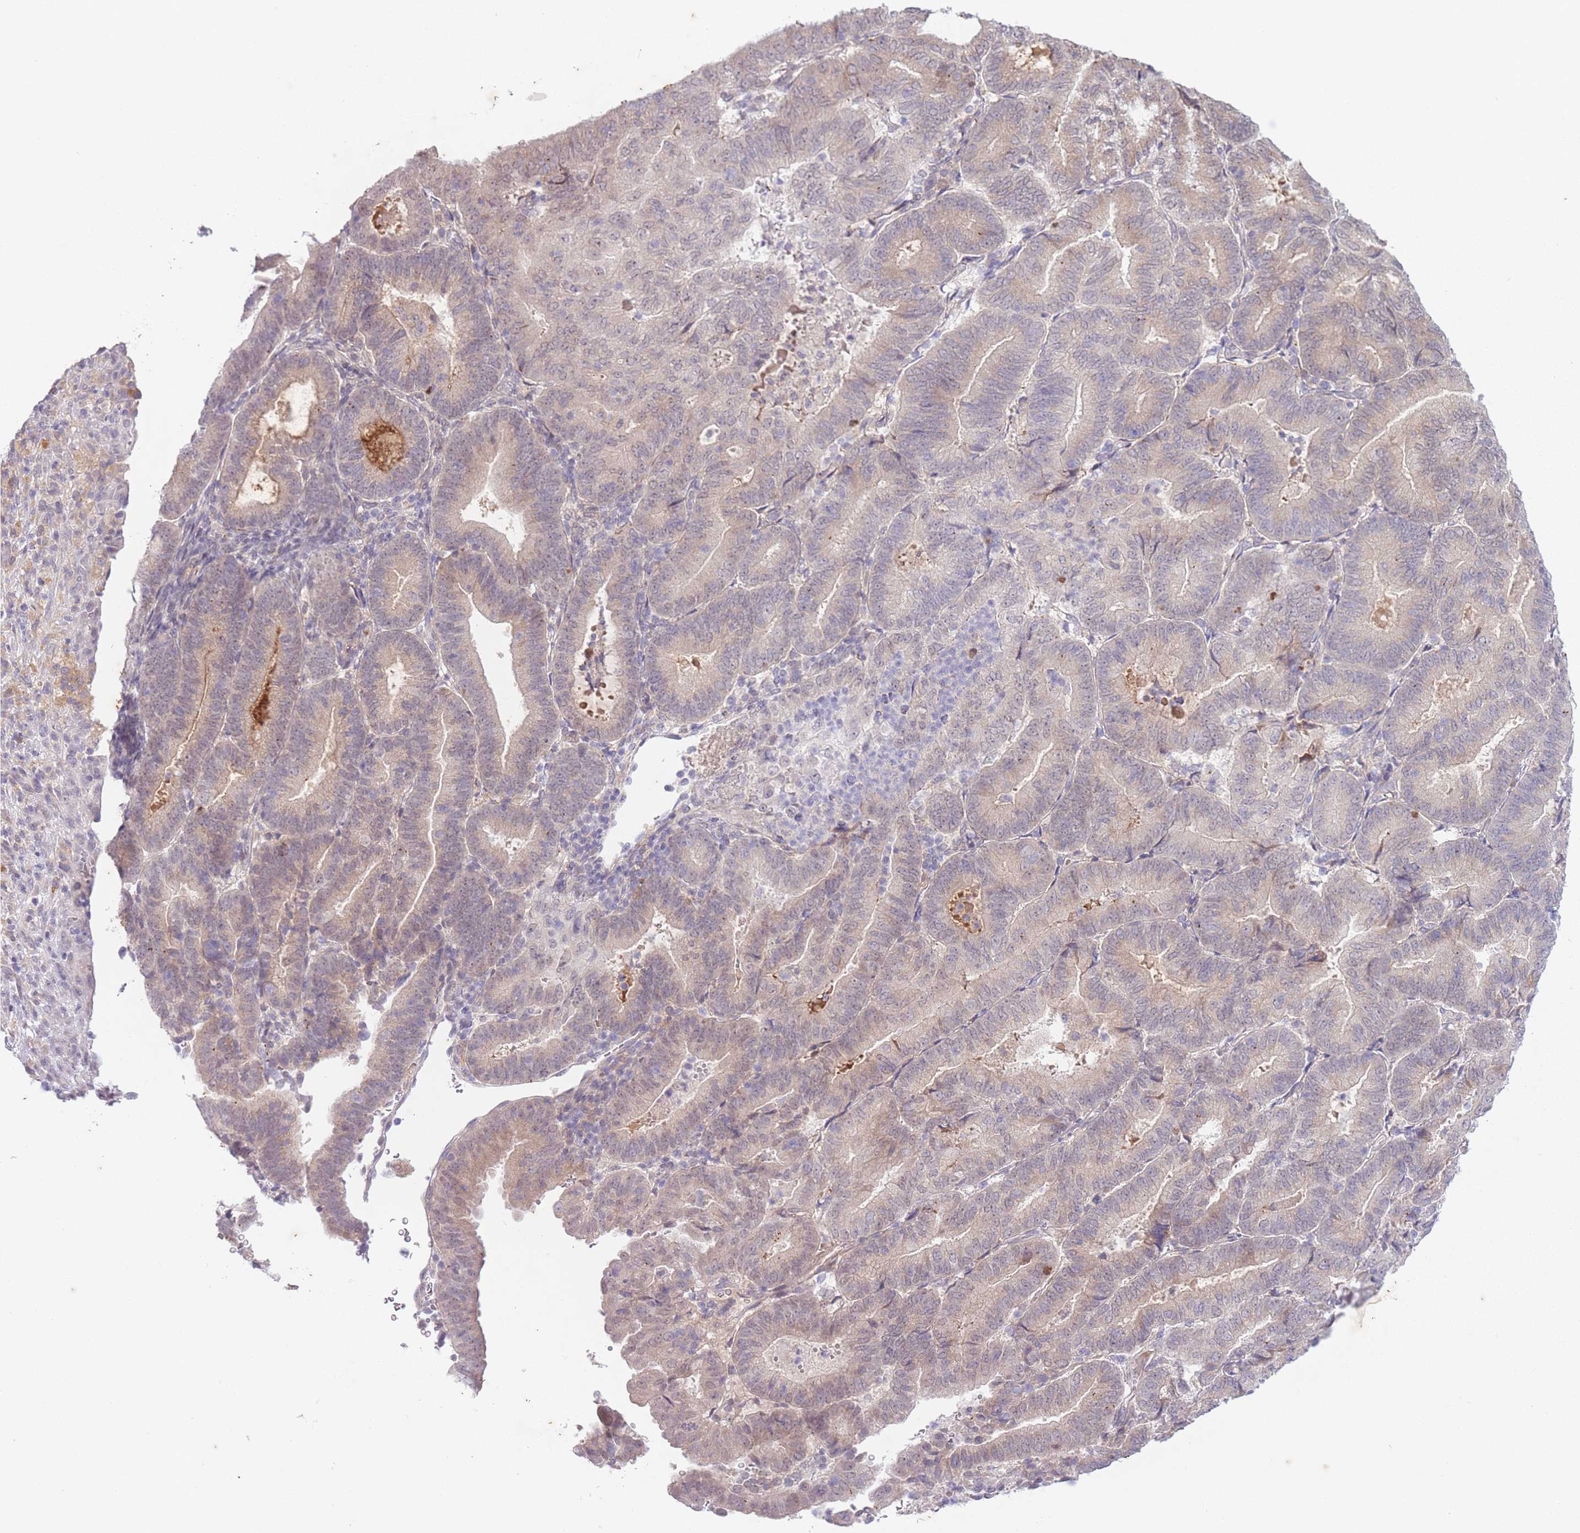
{"staining": {"intensity": "weak", "quantity": "25%-75%", "location": "cytoplasmic/membranous,nuclear"}, "tissue": "endometrial cancer", "cell_type": "Tumor cells", "image_type": "cancer", "snomed": [{"axis": "morphology", "description": "Adenocarcinoma, NOS"}, {"axis": "topography", "description": "Endometrium"}], "caption": "Endometrial cancer stained for a protein demonstrates weak cytoplasmic/membranous and nuclear positivity in tumor cells.", "gene": "ARPIN", "patient": {"sex": "female", "age": 70}}